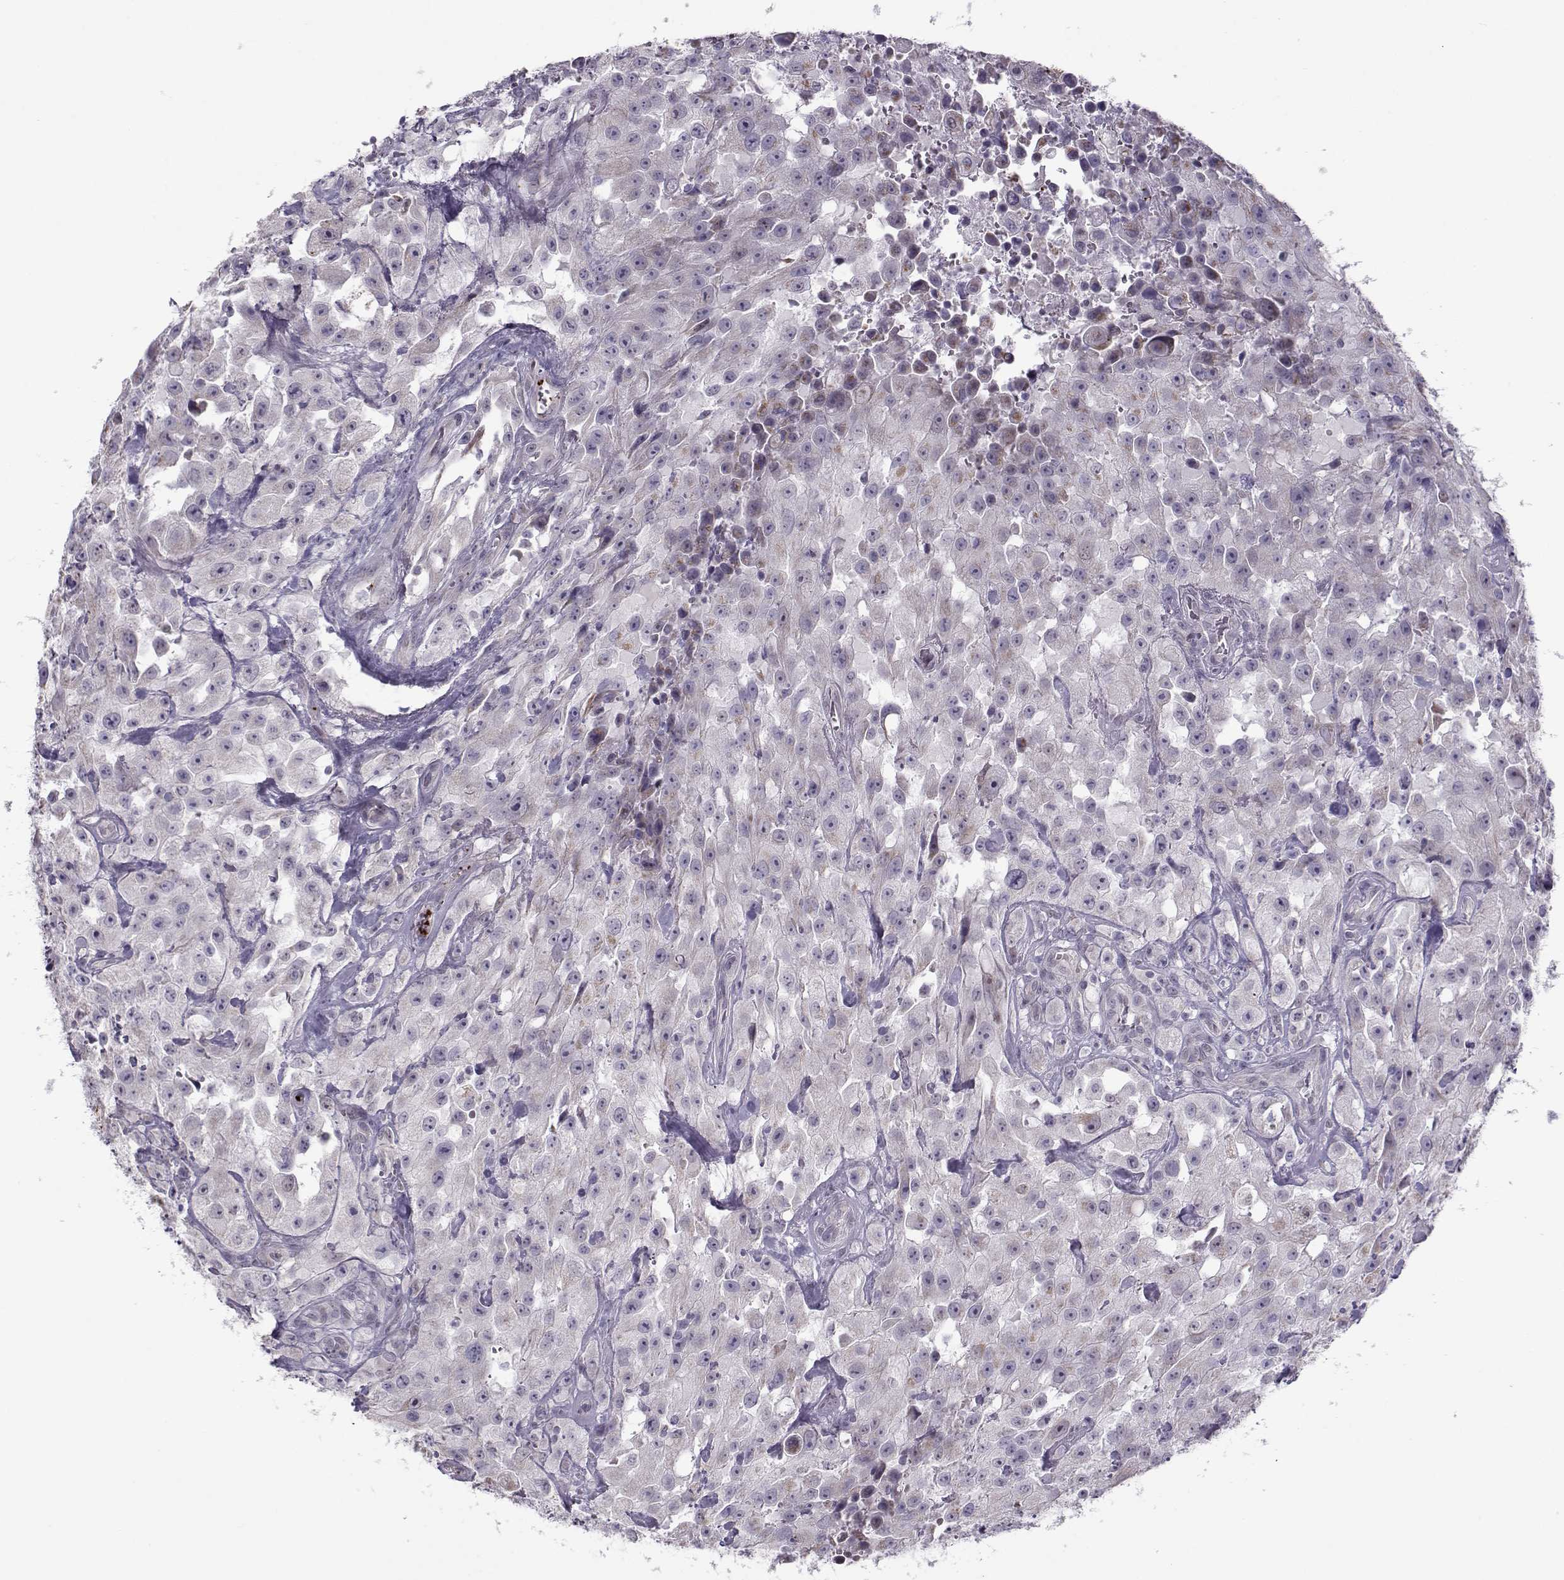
{"staining": {"intensity": "negative", "quantity": "none", "location": "none"}, "tissue": "urothelial cancer", "cell_type": "Tumor cells", "image_type": "cancer", "snomed": [{"axis": "morphology", "description": "Urothelial carcinoma, High grade"}, {"axis": "topography", "description": "Urinary bladder"}], "caption": "Immunohistochemical staining of human urothelial cancer reveals no significant positivity in tumor cells.", "gene": "KLF17", "patient": {"sex": "male", "age": 79}}